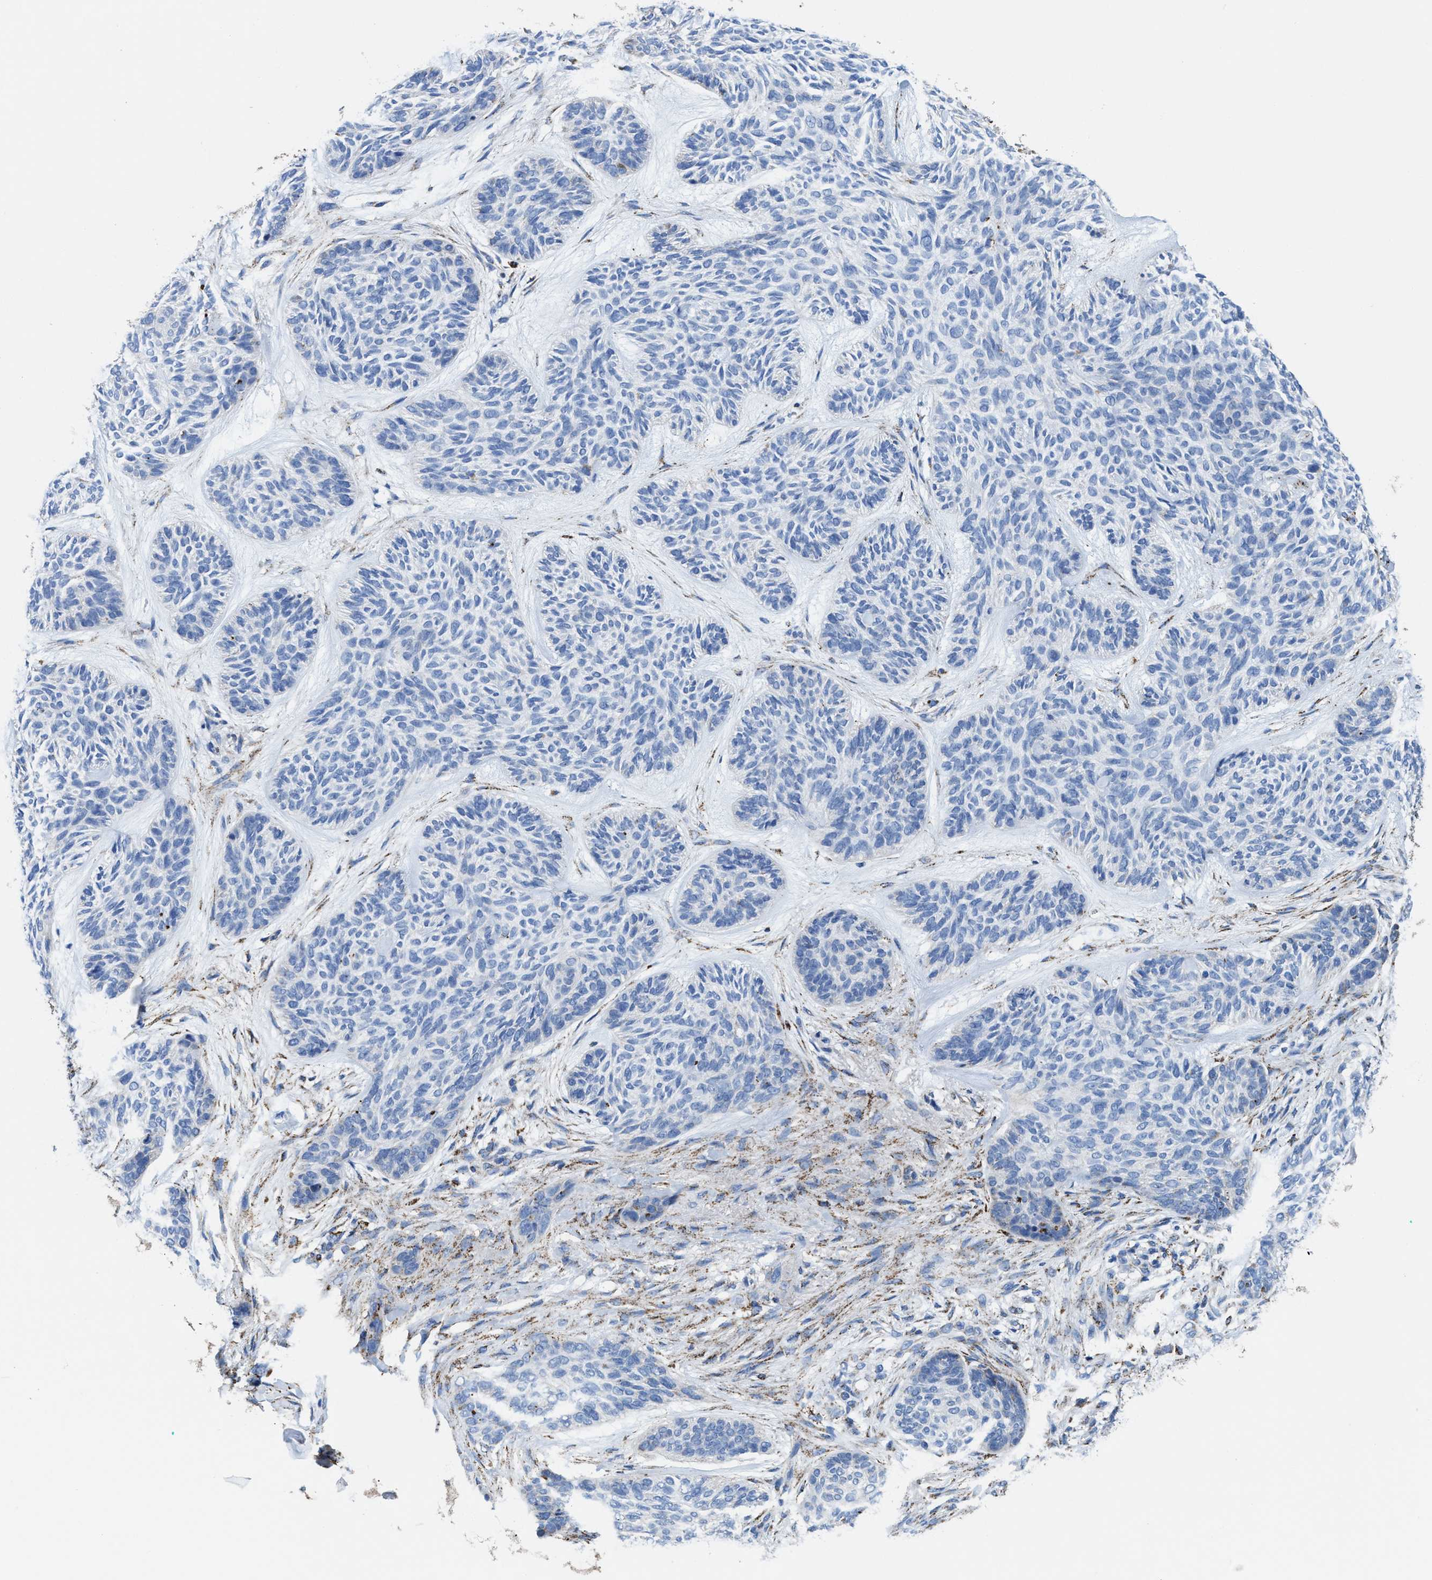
{"staining": {"intensity": "negative", "quantity": "none", "location": "none"}, "tissue": "skin cancer", "cell_type": "Tumor cells", "image_type": "cancer", "snomed": [{"axis": "morphology", "description": "Basal cell carcinoma"}, {"axis": "topography", "description": "Skin"}], "caption": "Human basal cell carcinoma (skin) stained for a protein using immunohistochemistry (IHC) demonstrates no expression in tumor cells.", "gene": "ALDH1B1", "patient": {"sex": "male", "age": 55}}